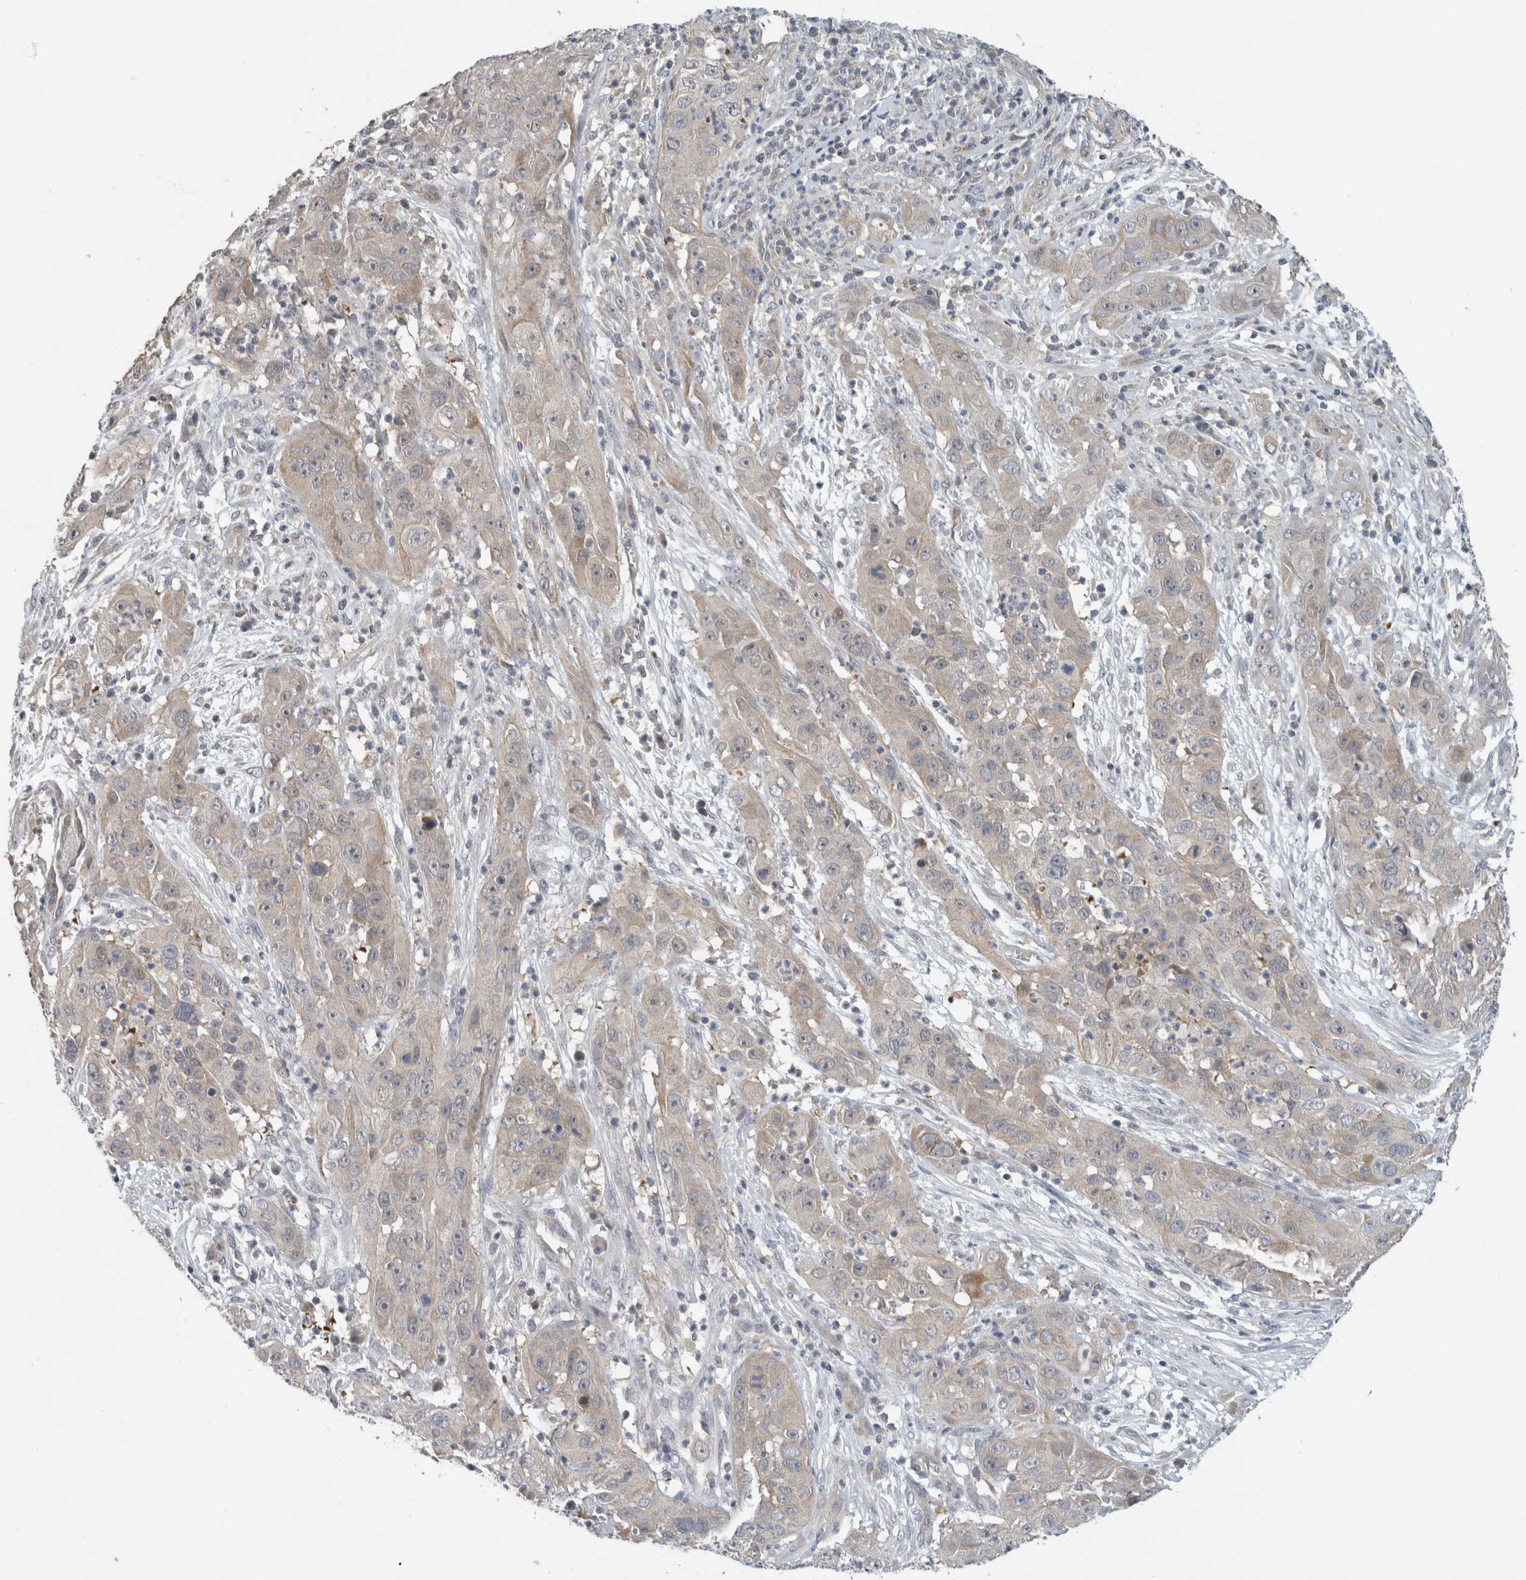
{"staining": {"intensity": "weak", "quantity": "<25%", "location": "cytoplasmic/membranous"}, "tissue": "cervical cancer", "cell_type": "Tumor cells", "image_type": "cancer", "snomed": [{"axis": "morphology", "description": "Squamous cell carcinoma, NOS"}, {"axis": "topography", "description": "Cervix"}], "caption": "This is a image of immunohistochemistry (IHC) staining of cervical cancer, which shows no staining in tumor cells.", "gene": "ERCC6L2", "patient": {"sex": "female", "age": 32}}